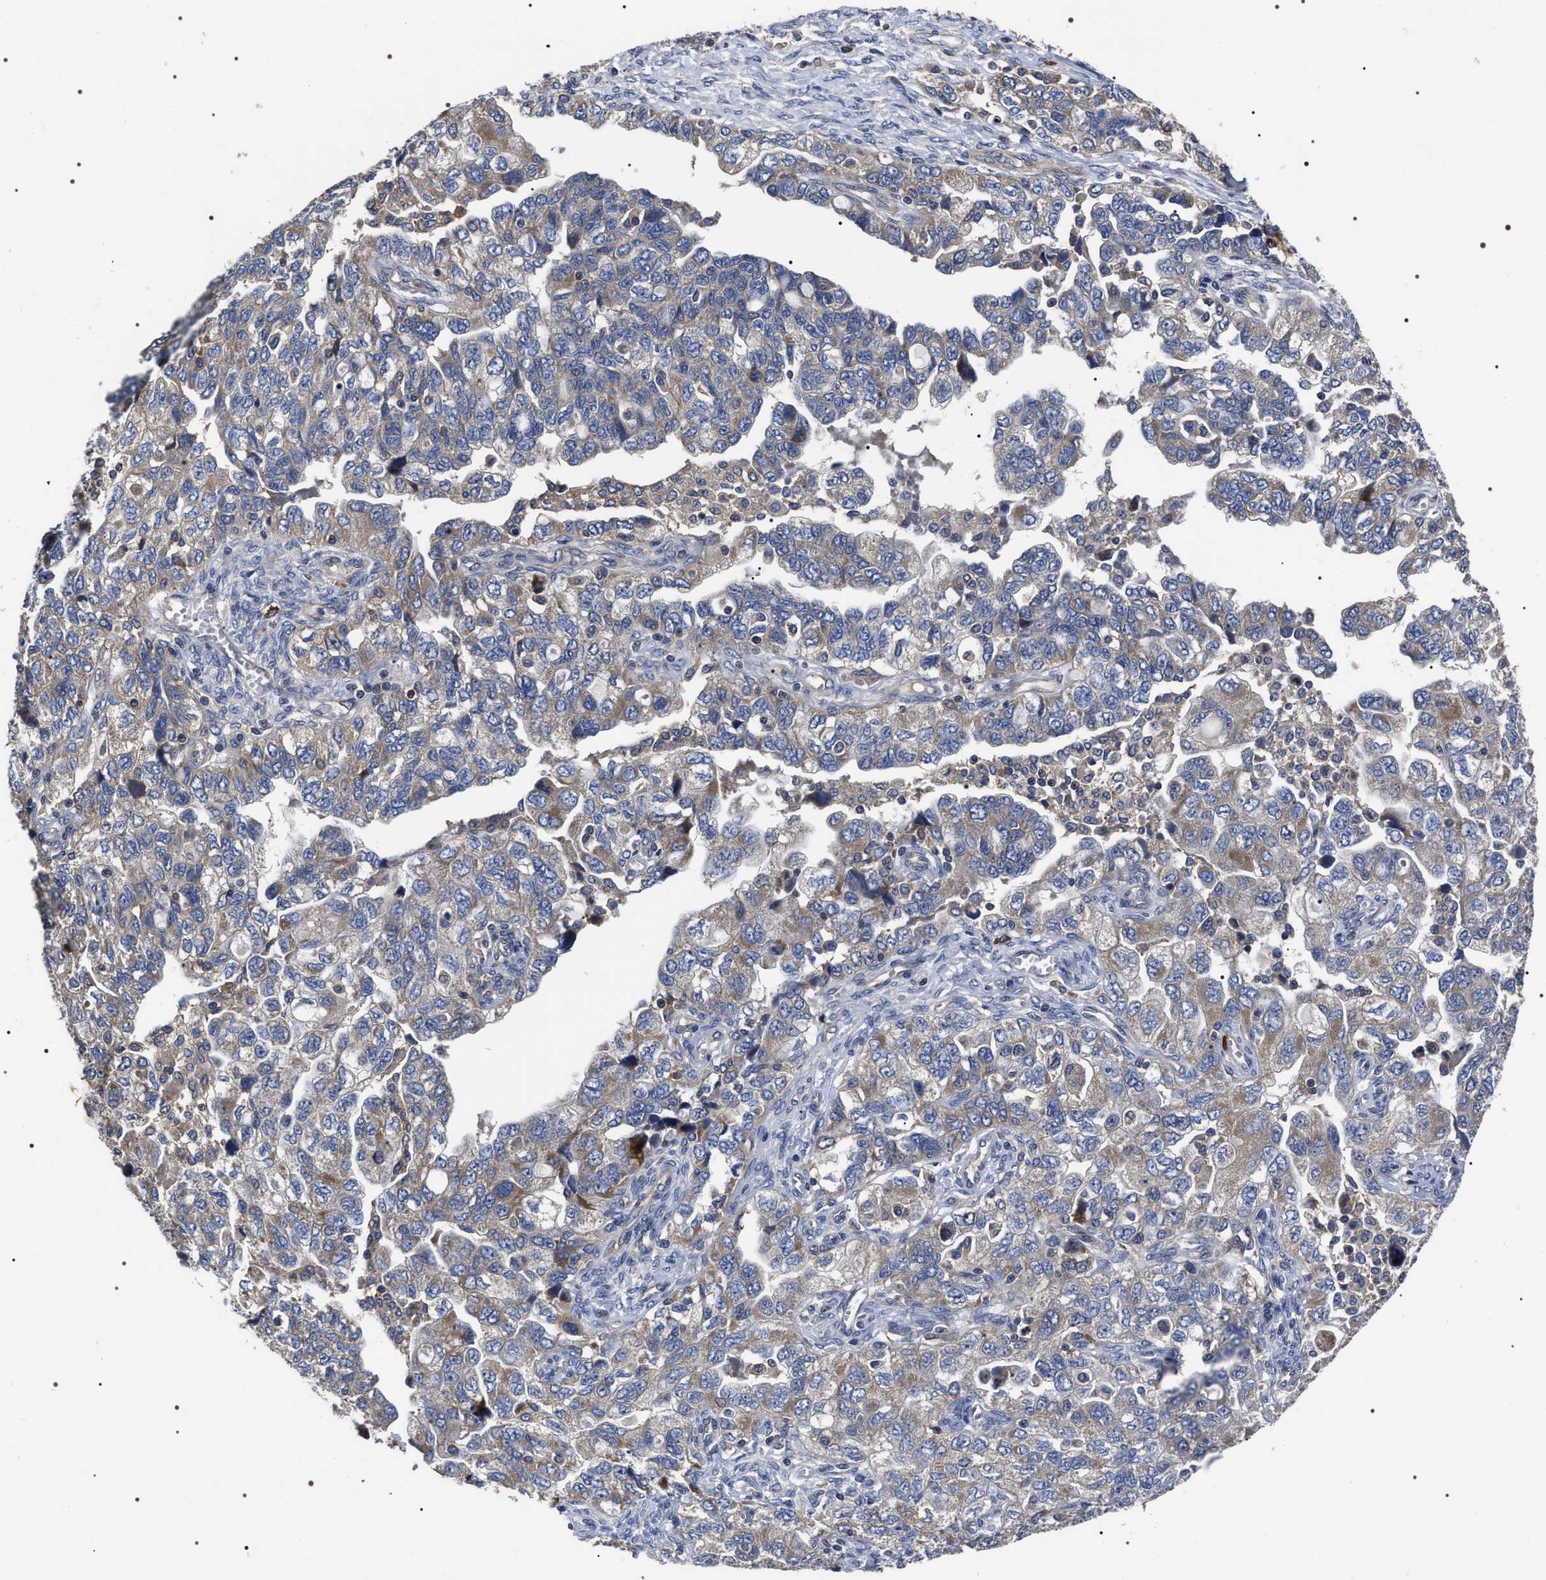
{"staining": {"intensity": "weak", "quantity": ">75%", "location": "cytoplasmic/membranous"}, "tissue": "ovarian cancer", "cell_type": "Tumor cells", "image_type": "cancer", "snomed": [{"axis": "morphology", "description": "Carcinoma, NOS"}, {"axis": "morphology", "description": "Cystadenocarcinoma, serous, NOS"}, {"axis": "topography", "description": "Ovary"}], "caption": "Weak cytoplasmic/membranous positivity for a protein is identified in approximately >75% of tumor cells of ovarian cancer using IHC.", "gene": "MIS18A", "patient": {"sex": "female", "age": 69}}